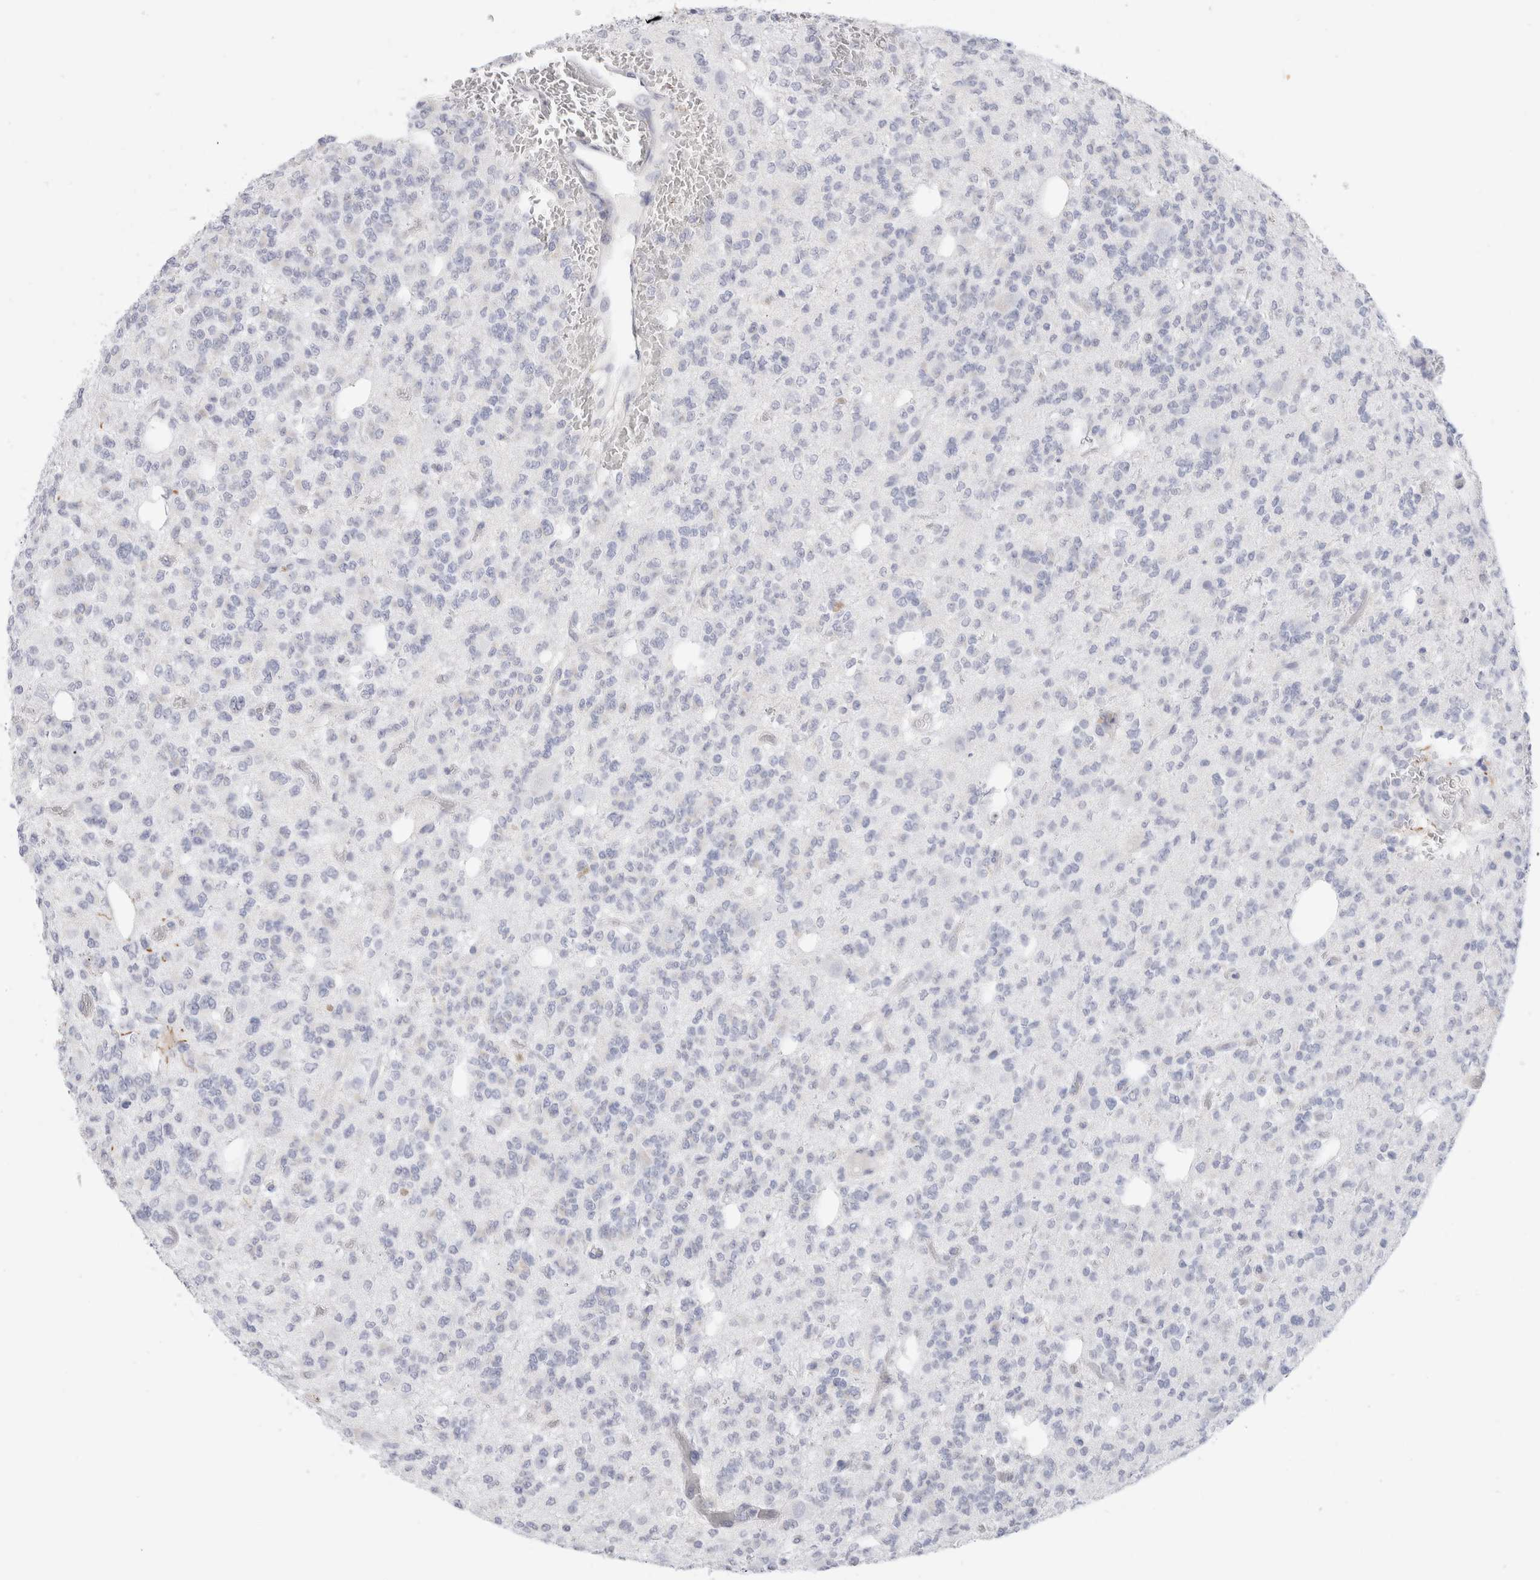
{"staining": {"intensity": "negative", "quantity": "none", "location": "none"}, "tissue": "glioma", "cell_type": "Tumor cells", "image_type": "cancer", "snomed": [{"axis": "morphology", "description": "Glioma, malignant, Low grade"}, {"axis": "topography", "description": "Brain"}], "caption": "Immunohistochemistry photomicrograph of human malignant glioma (low-grade) stained for a protein (brown), which shows no staining in tumor cells.", "gene": "MUC15", "patient": {"sex": "male", "age": 38}}